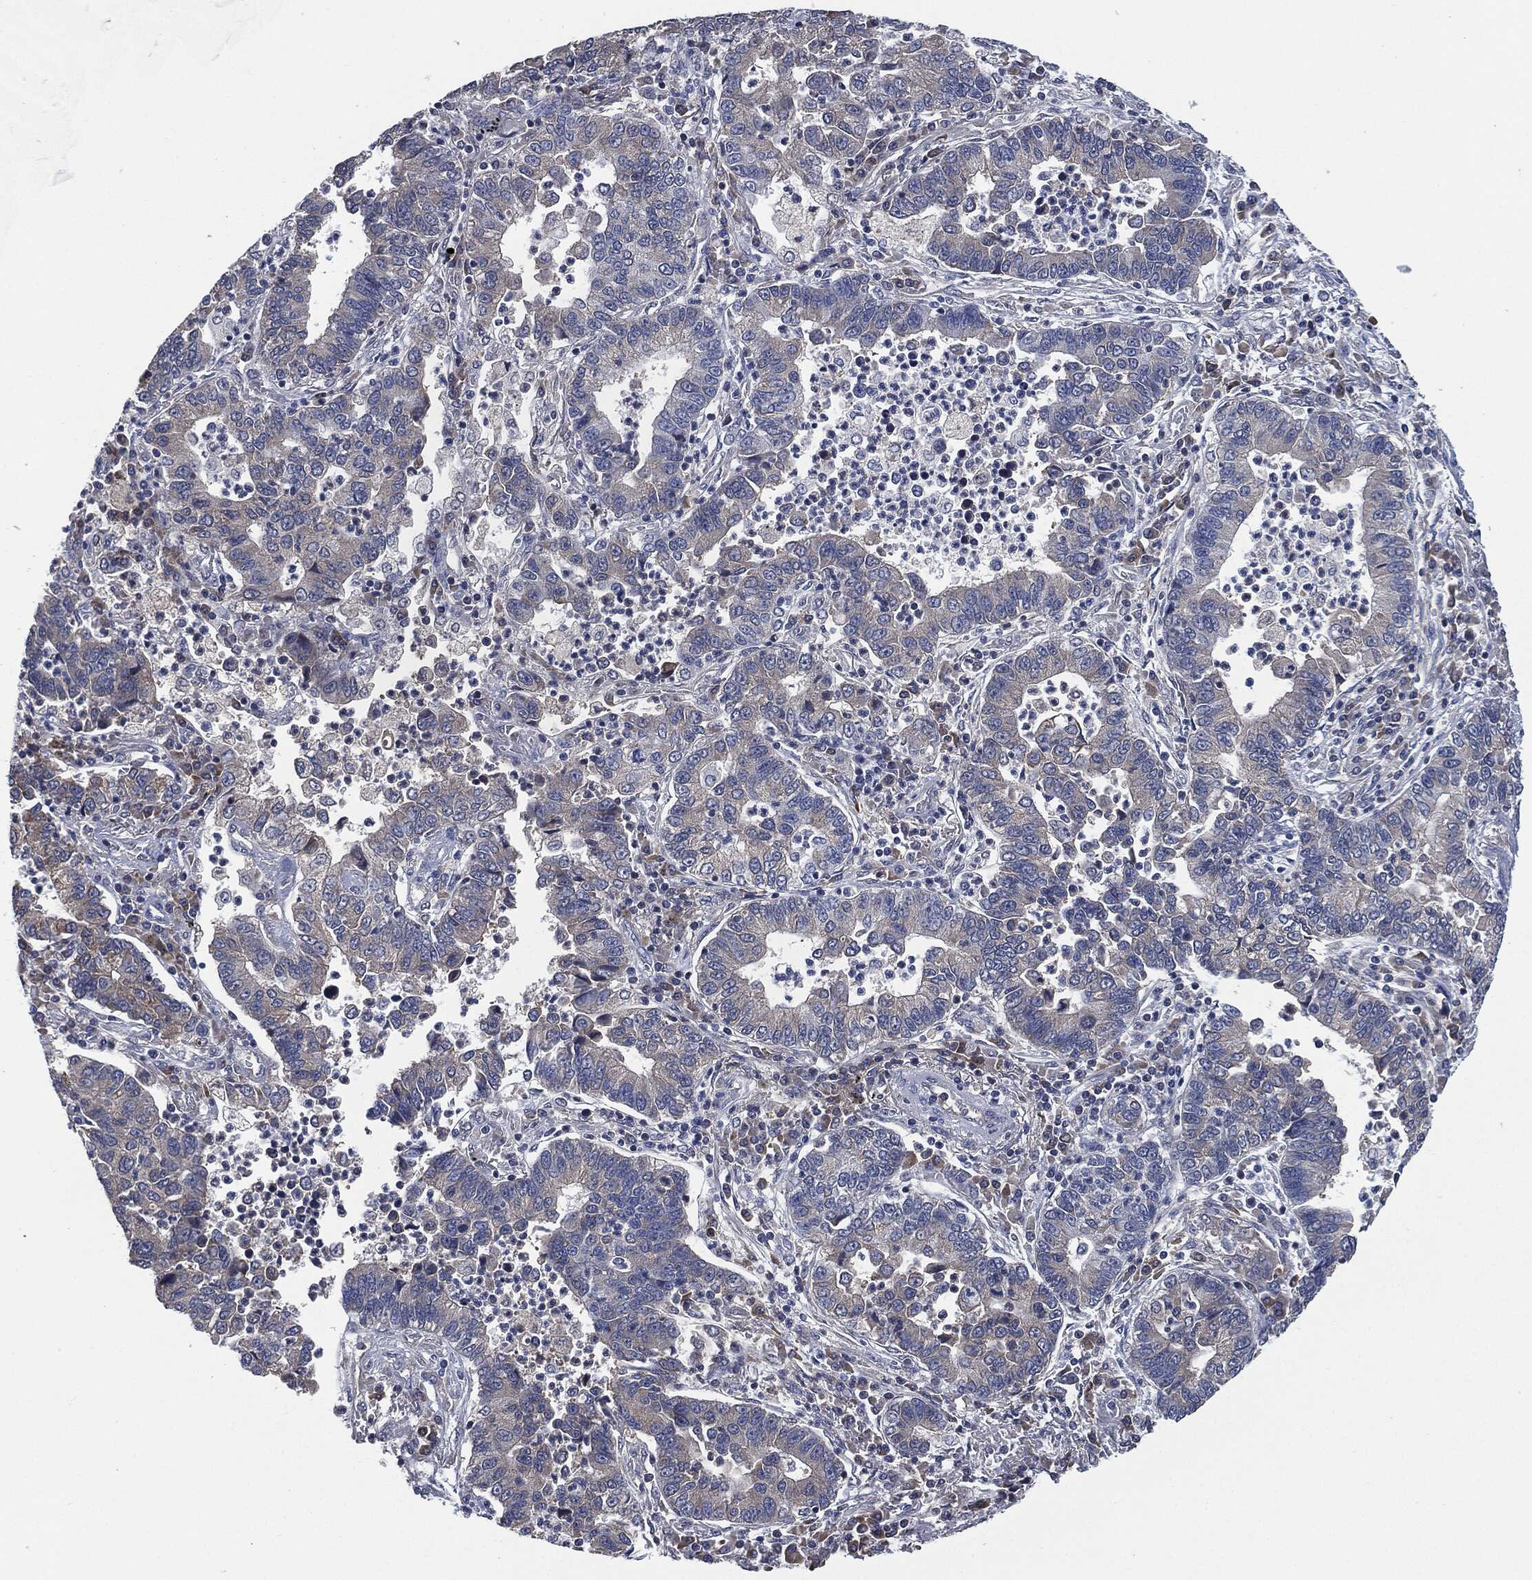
{"staining": {"intensity": "negative", "quantity": "none", "location": "none"}, "tissue": "lung cancer", "cell_type": "Tumor cells", "image_type": "cancer", "snomed": [{"axis": "morphology", "description": "Adenocarcinoma, NOS"}, {"axis": "topography", "description": "Lung"}], "caption": "An immunohistochemistry photomicrograph of lung cancer (adenocarcinoma) is shown. There is no staining in tumor cells of lung cancer (adenocarcinoma).", "gene": "IL2RG", "patient": {"sex": "female", "age": 57}}